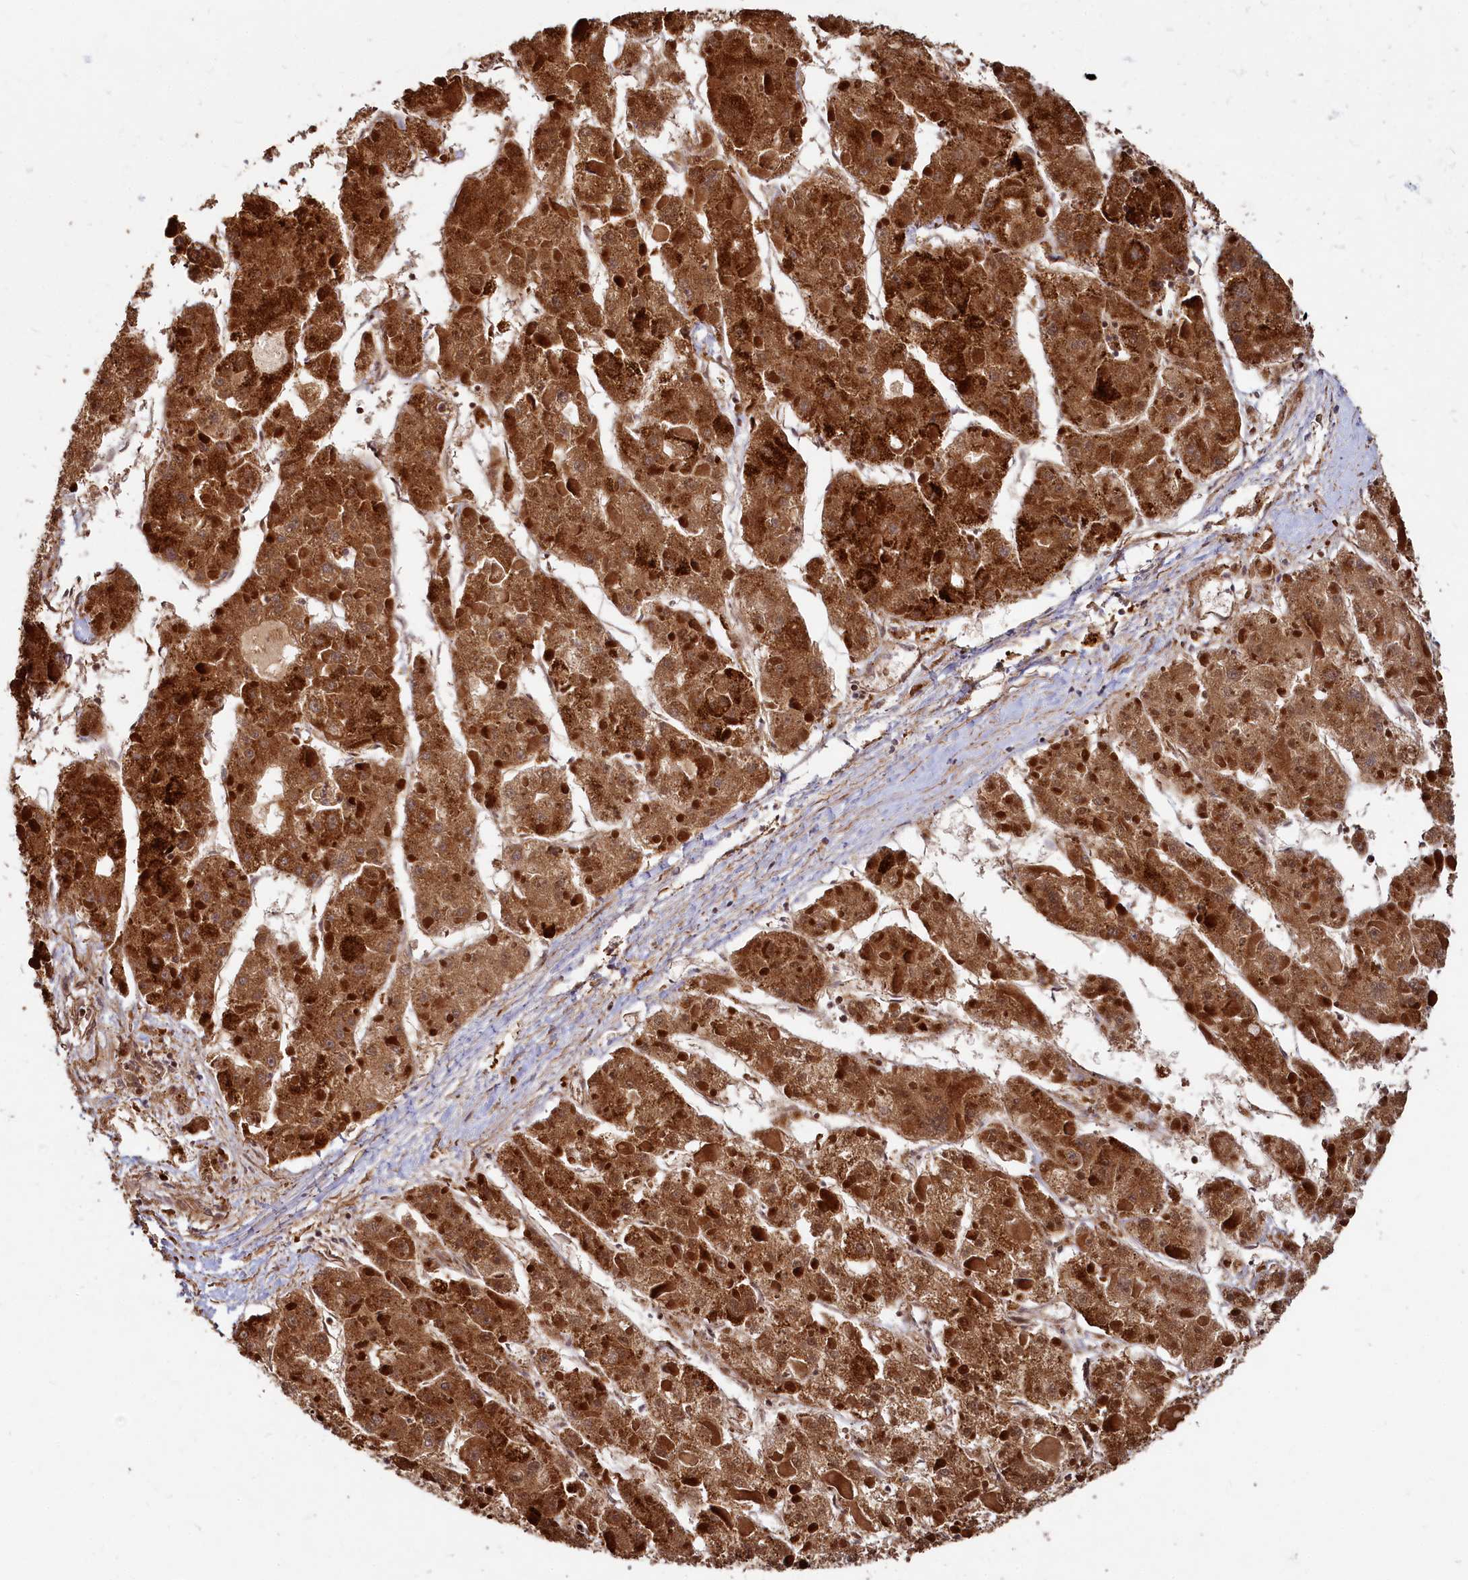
{"staining": {"intensity": "strong", "quantity": ">75%", "location": "cytoplasmic/membranous"}, "tissue": "liver cancer", "cell_type": "Tumor cells", "image_type": "cancer", "snomed": [{"axis": "morphology", "description": "Carcinoma, Hepatocellular, NOS"}, {"axis": "topography", "description": "Liver"}], "caption": "Strong cytoplasmic/membranous positivity is appreciated in approximately >75% of tumor cells in liver hepatocellular carcinoma.", "gene": "TRIM23", "patient": {"sex": "female", "age": 73}}